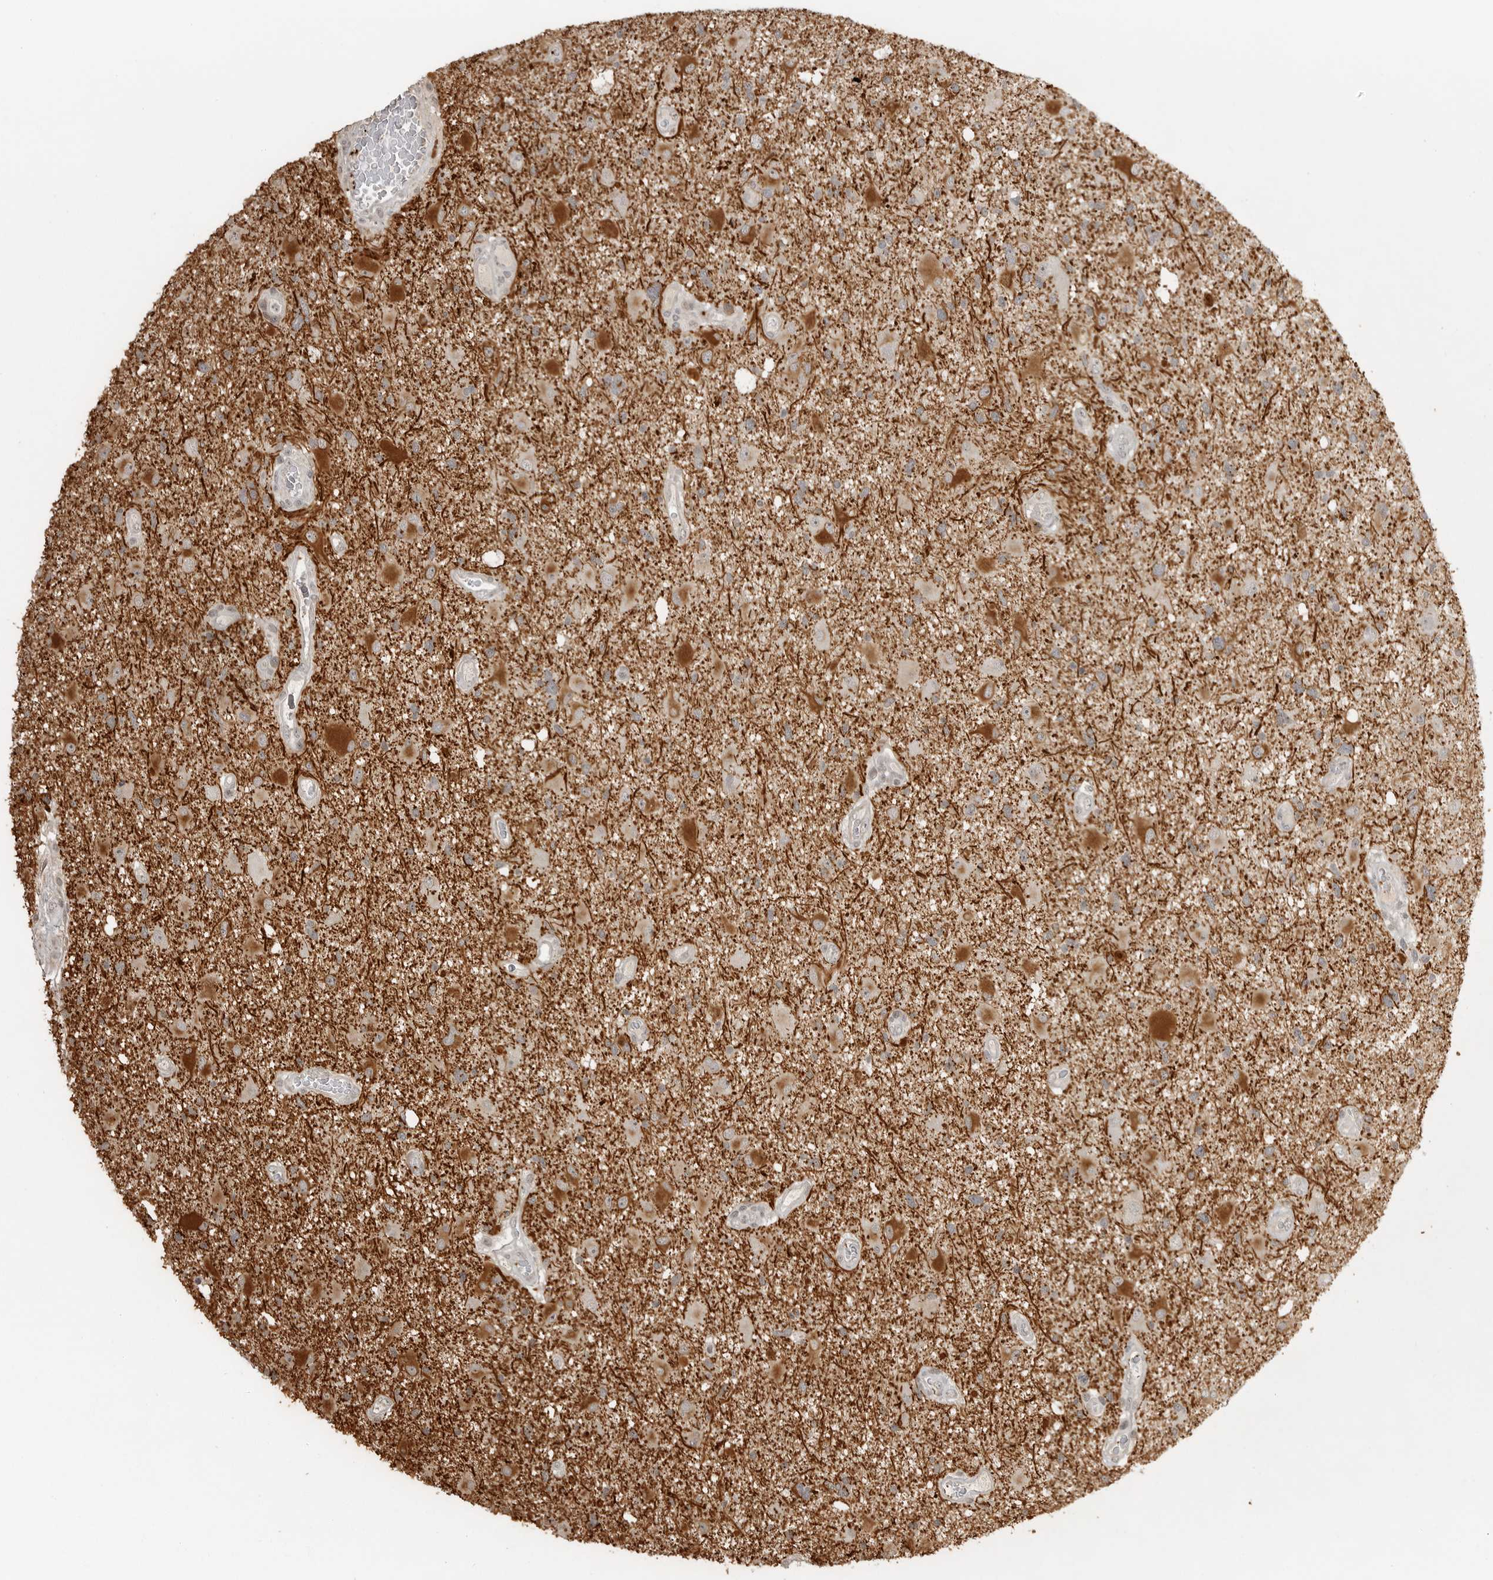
{"staining": {"intensity": "negative", "quantity": "none", "location": "none"}, "tissue": "glioma", "cell_type": "Tumor cells", "image_type": "cancer", "snomed": [{"axis": "morphology", "description": "Glioma, malignant, High grade"}, {"axis": "topography", "description": "Brain"}], "caption": "An IHC image of malignant glioma (high-grade) is shown. There is no staining in tumor cells of malignant glioma (high-grade).", "gene": "SMG8", "patient": {"sex": "male", "age": 33}}